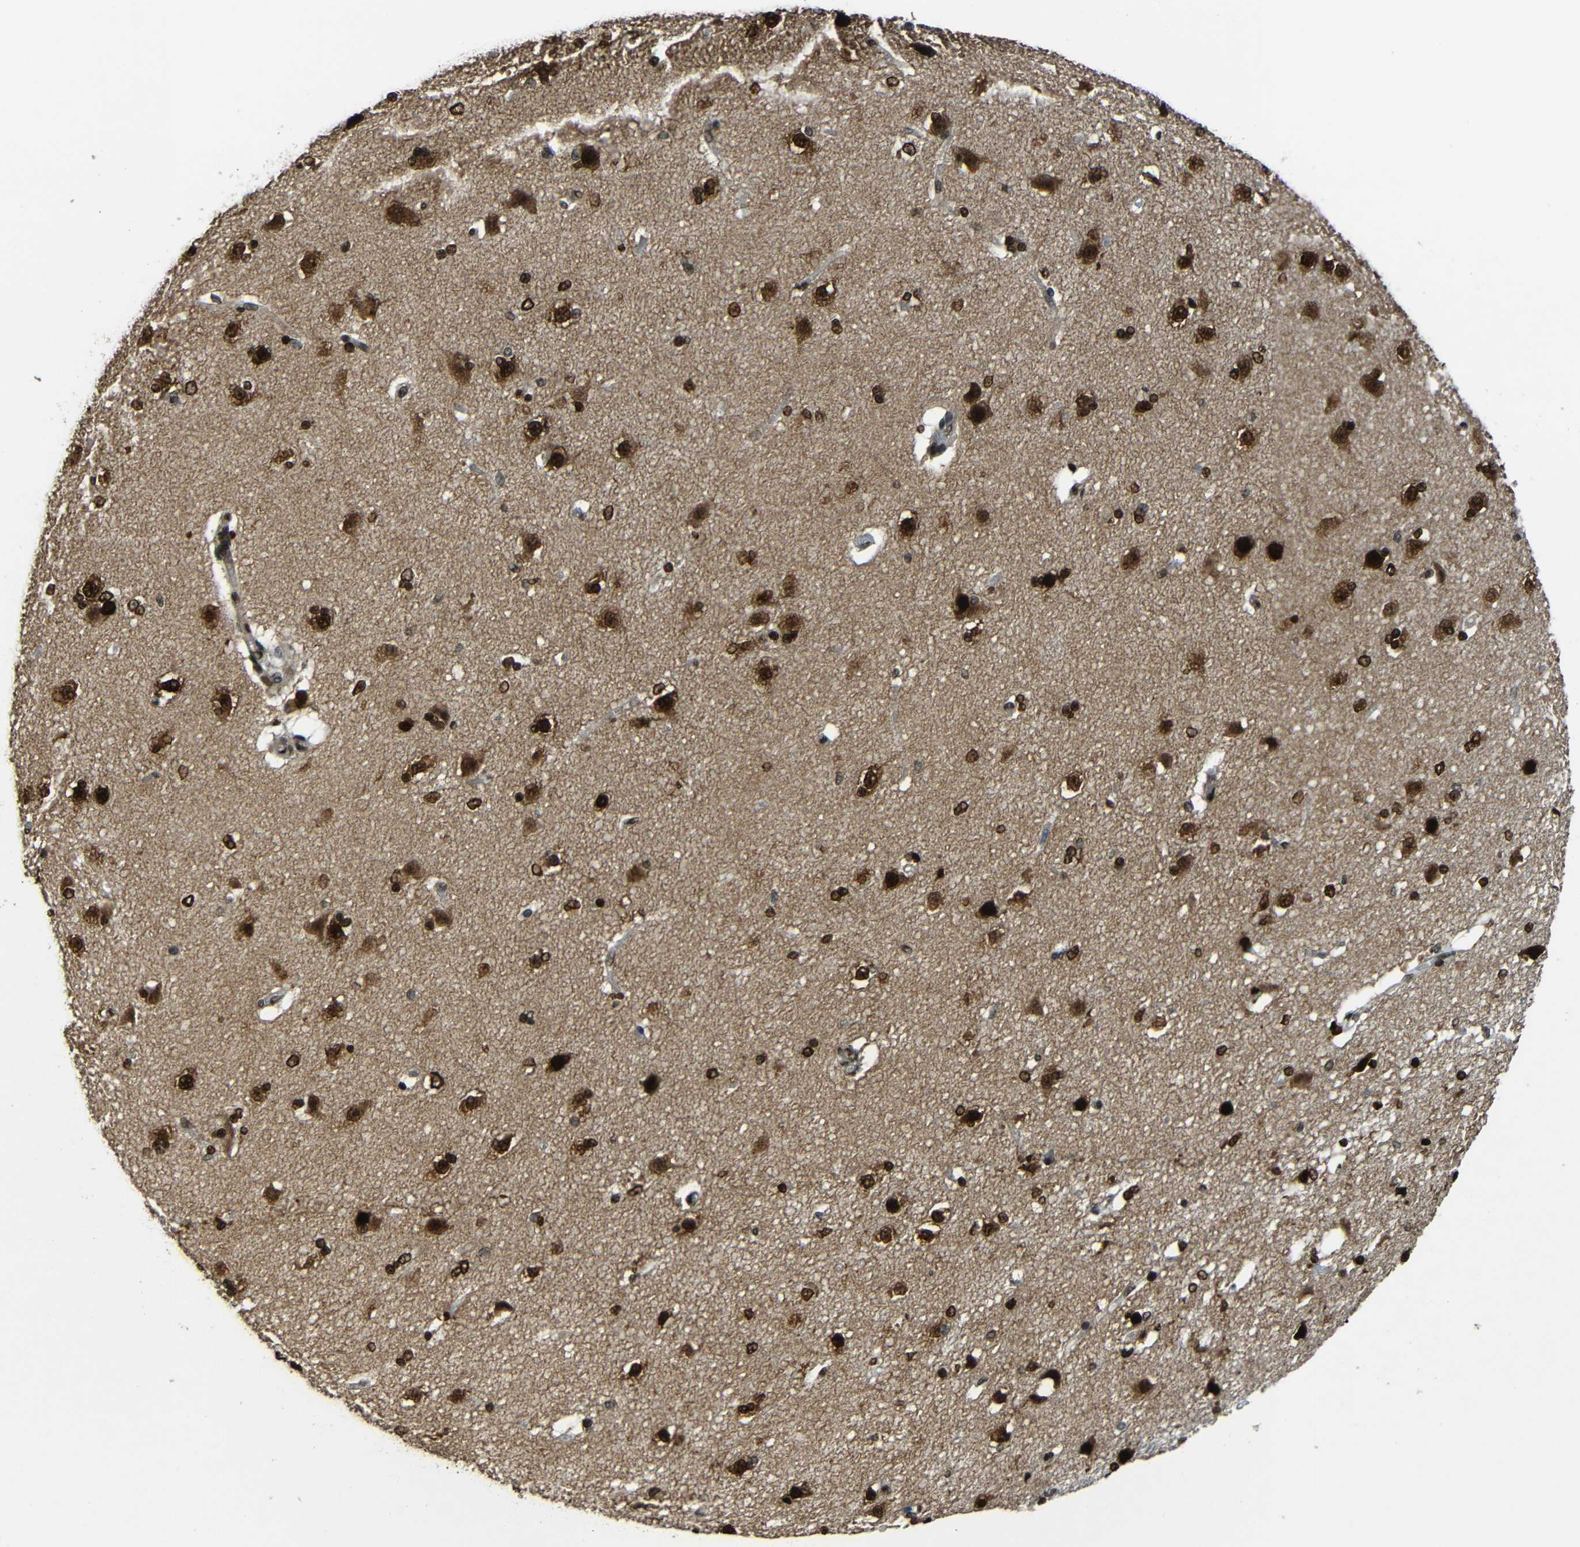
{"staining": {"intensity": "strong", "quantity": ">75%", "location": "cytoplasmic/membranous,nuclear"}, "tissue": "caudate", "cell_type": "Glial cells", "image_type": "normal", "snomed": [{"axis": "morphology", "description": "Normal tissue, NOS"}, {"axis": "topography", "description": "Lateral ventricle wall"}], "caption": "Strong cytoplasmic/membranous,nuclear positivity for a protein is seen in about >75% of glial cells of unremarkable caudate using IHC.", "gene": "PSIP1", "patient": {"sex": "female", "age": 19}}